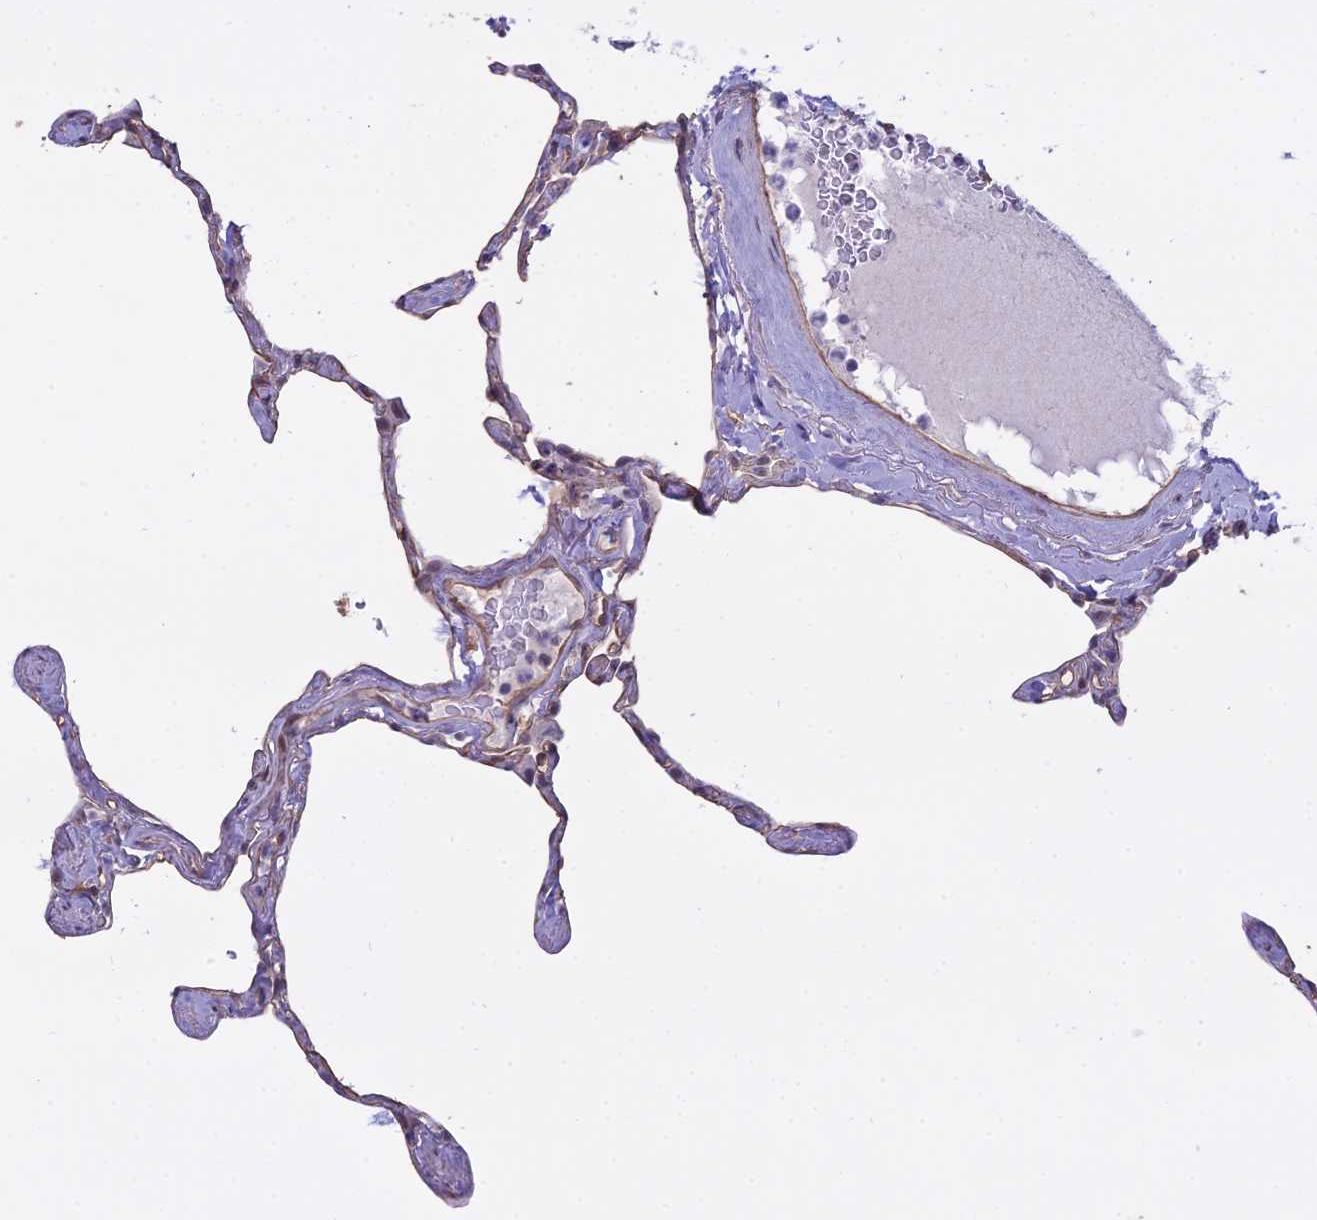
{"staining": {"intensity": "moderate", "quantity": "<25%", "location": "cytoplasmic/membranous"}, "tissue": "lung", "cell_type": "Alveolar cells", "image_type": "normal", "snomed": [{"axis": "morphology", "description": "Normal tissue, NOS"}, {"axis": "topography", "description": "Lung"}], "caption": "The immunohistochemical stain shows moderate cytoplasmic/membranous expression in alveolar cells of normal lung. (brown staining indicates protein expression, while blue staining denotes nuclei).", "gene": "BLNK", "patient": {"sex": "male", "age": 65}}